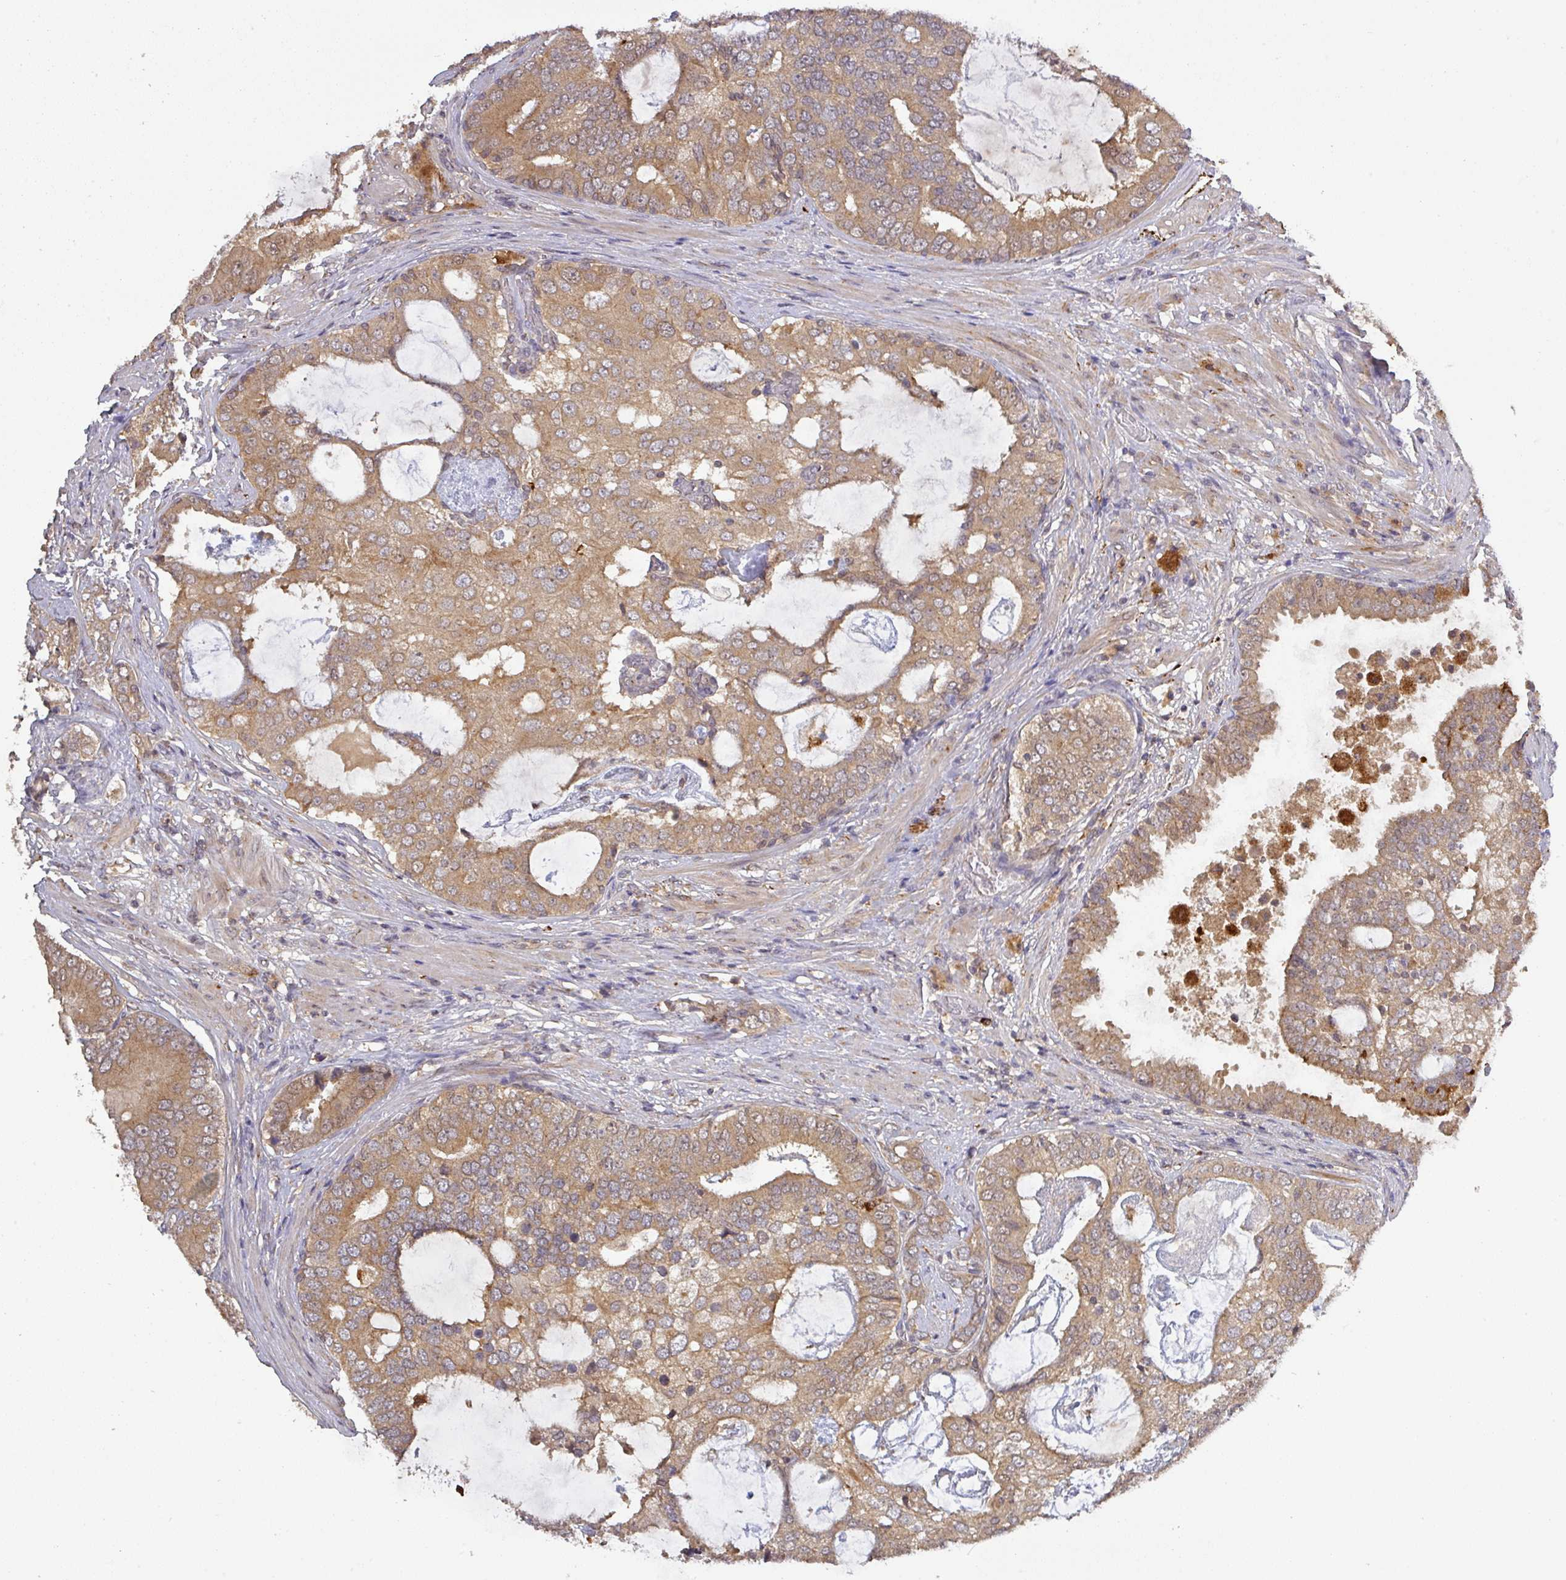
{"staining": {"intensity": "moderate", "quantity": ">75%", "location": "cytoplasmic/membranous"}, "tissue": "prostate cancer", "cell_type": "Tumor cells", "image_type": "cancer", "snomed": [{"axis": "morphology", "description": "Adenocarcinoma, High grade"}, {"axis": "topography", "description": "Prostate"}], "caption": "IHC micrograph of neoplastic tissue: human high-grade adenocarcinoma (prostate) stained using immunohistochemistry (IHC) reveals medium levels of moderate protein expression localized specifically in the cytoplasmic/membranous of tumor cells, appearing as a cytoplasmic/membranous brown color.", "gene": "CCDC121", "patient": {"sex": "male", "age": 55}}